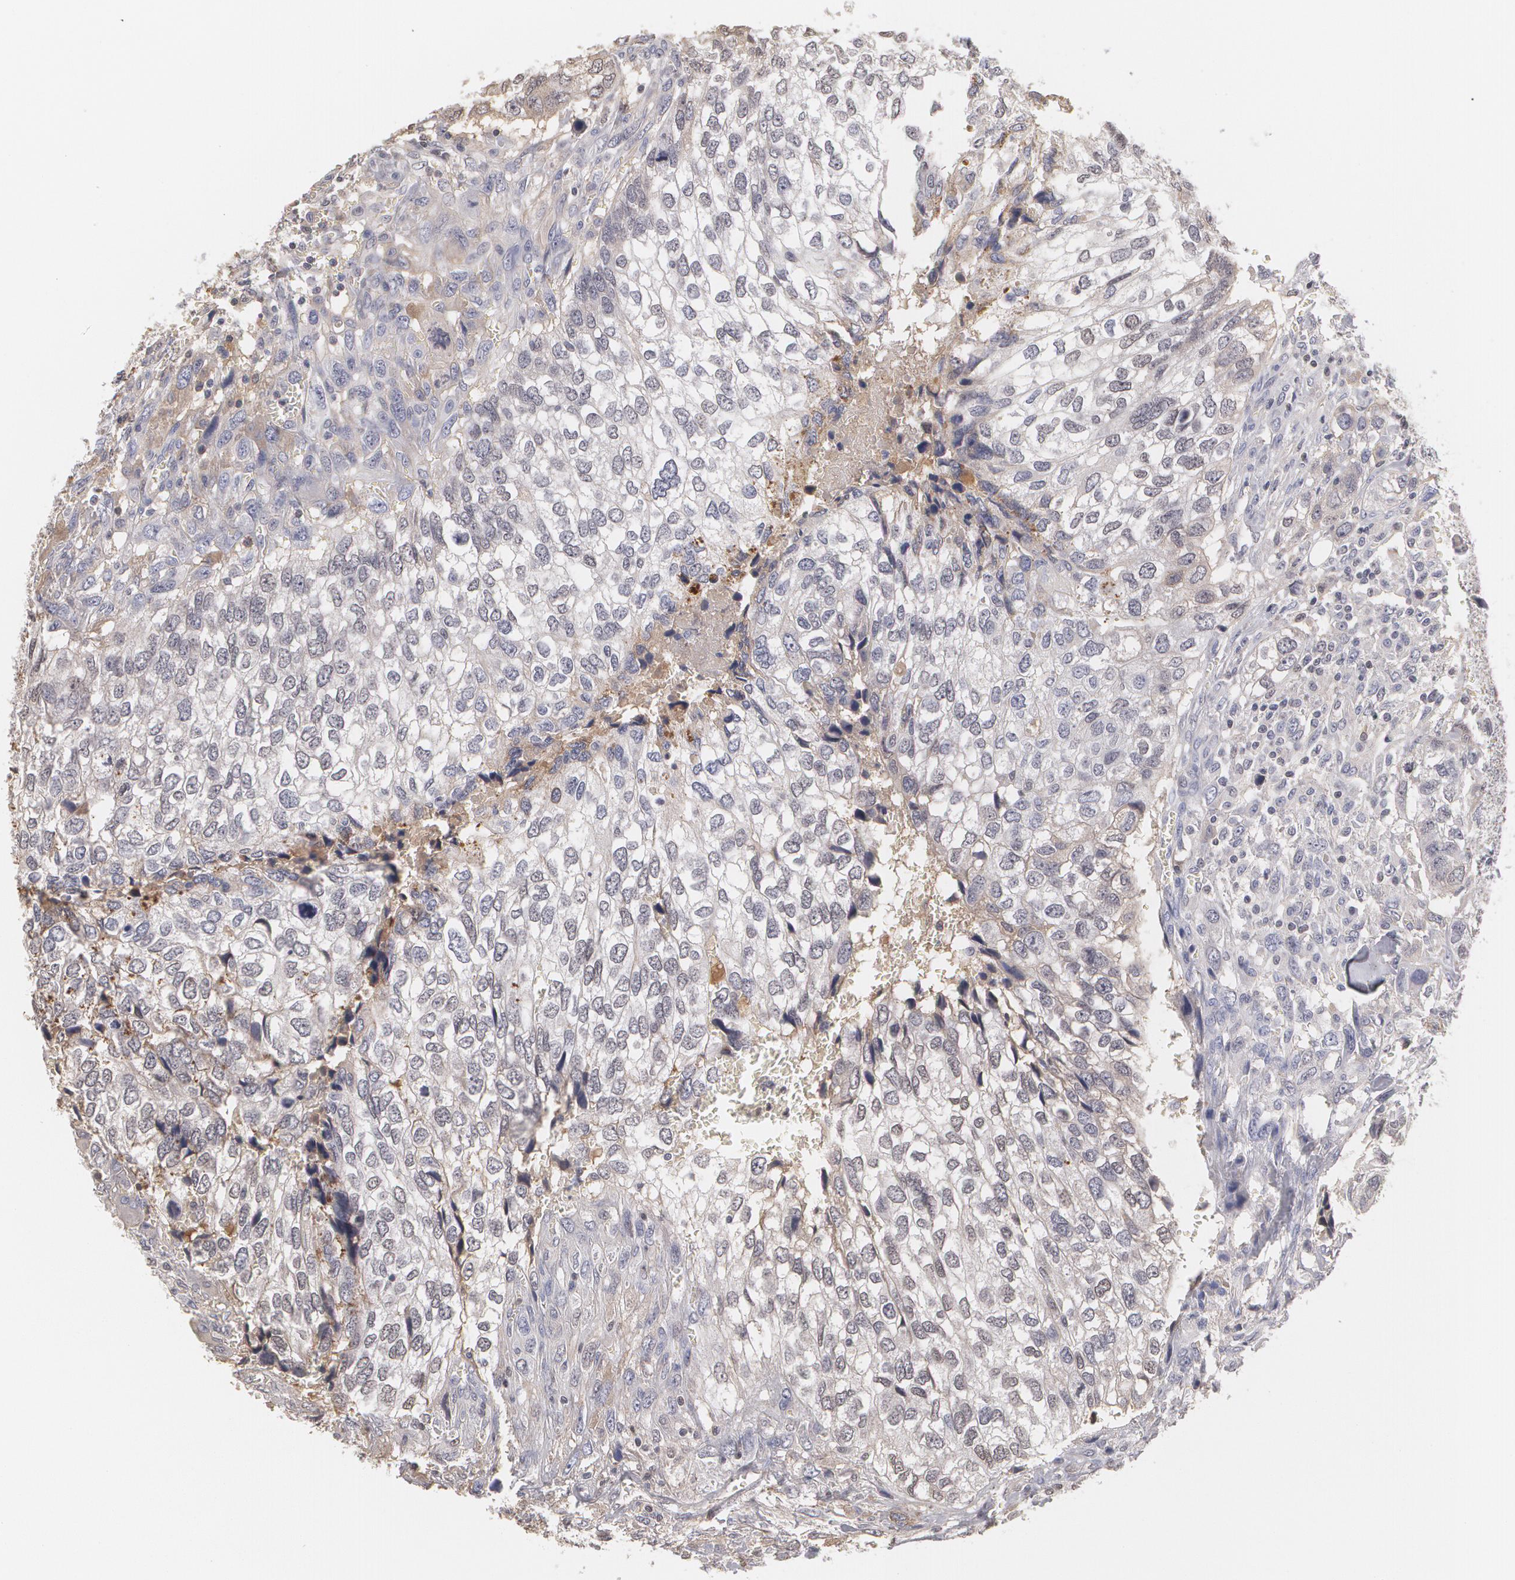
{"staining": {"intensity": "negative", "quantity": "none", "location": "none"}, "tissue": "breast cancer", "cell_type": "Tumor cells", "image_type": "cancer", "snomed": [{"axis": "morphology", "description": "Neoplasm, malignant, NOS"}, {"axis": "topography", "description": "Breast"}], "caption": "Micrograph shows no protein staining in tumor cells of malignant neoplasm (breast) tissue.", "gene": "SERPINA1", "patient": {"sex": "female", "age": 50}}